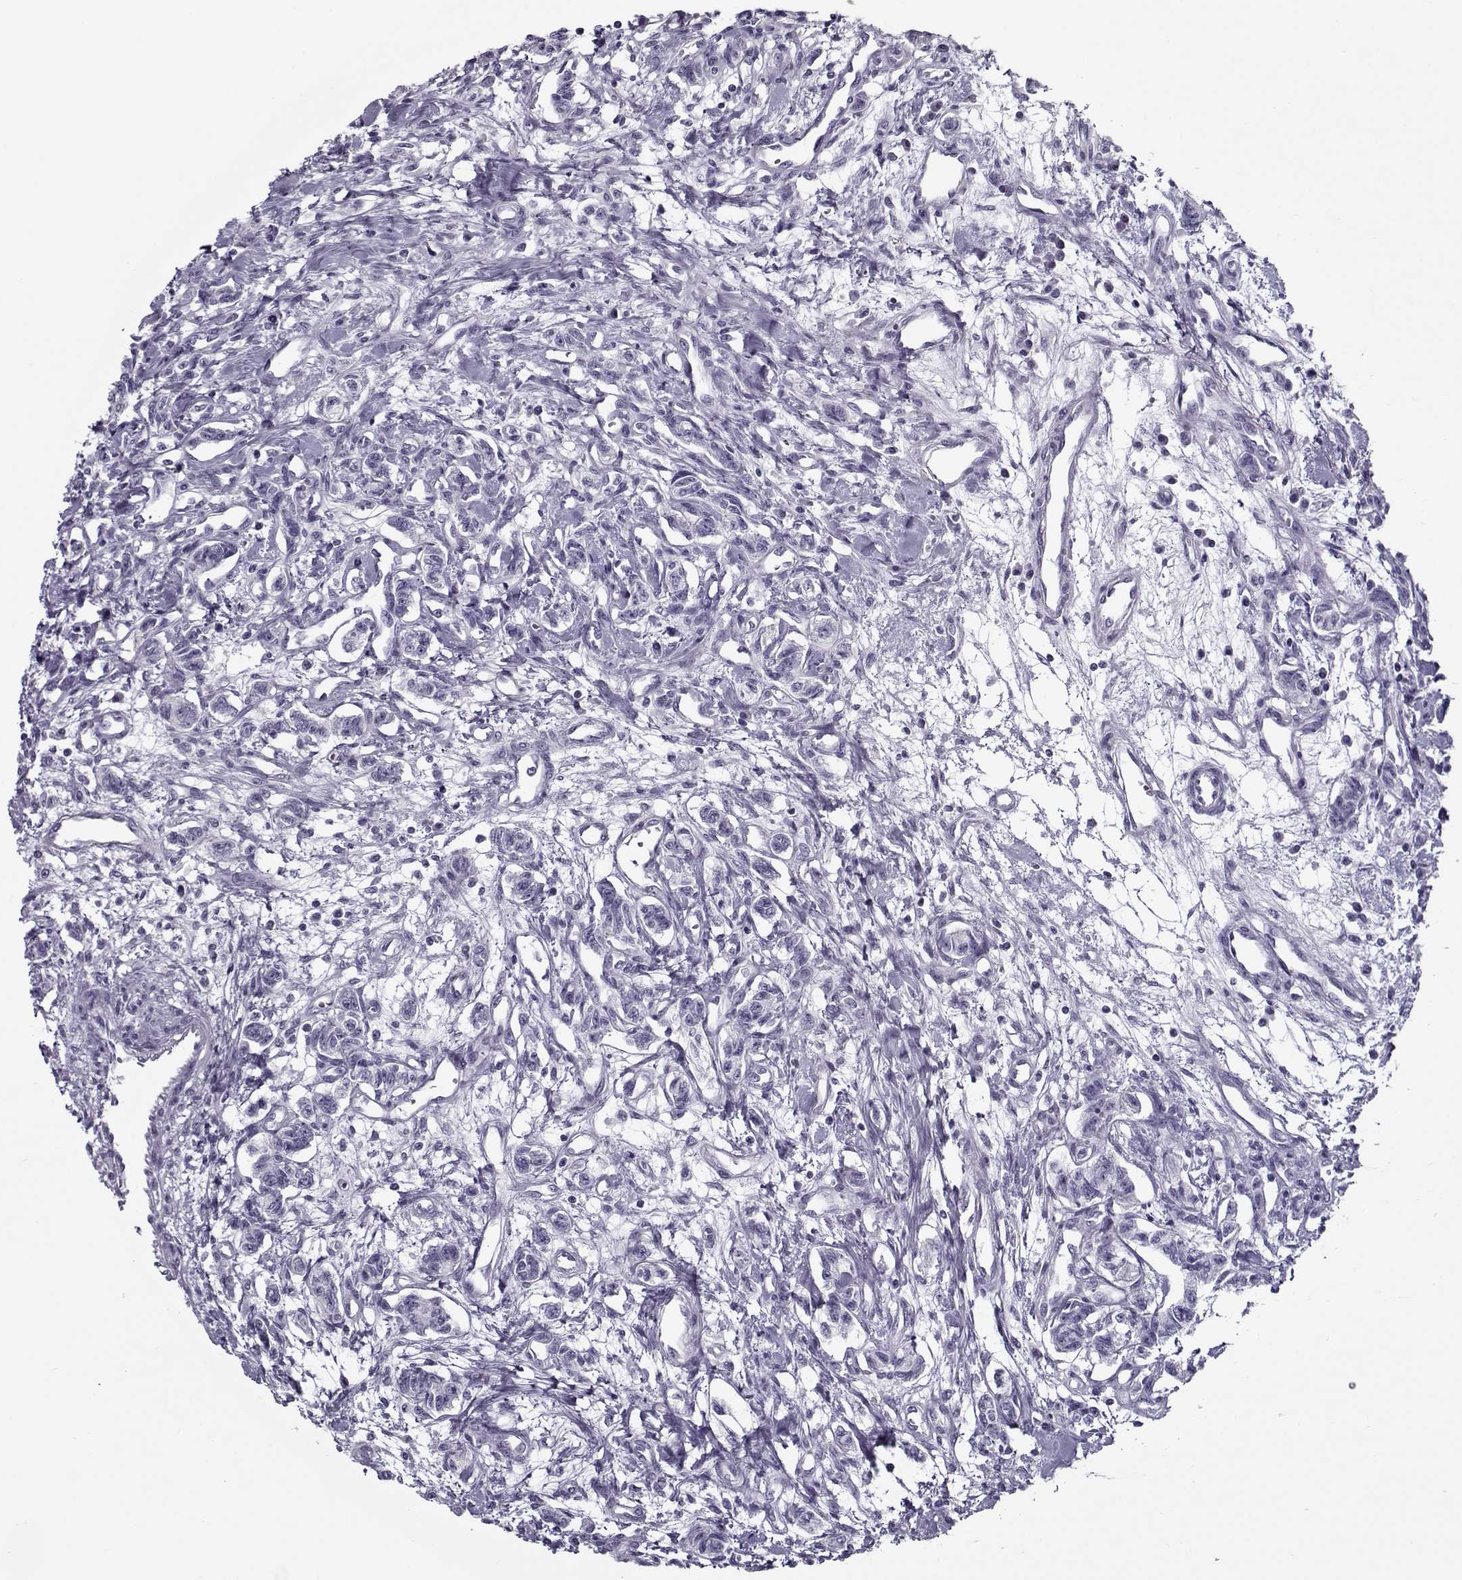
{"staining": {"intensity": "negative", "quantity": "none", "location": "none"}, "tissue": "carcinoid", "cell_type": "Tumor cells", "image_type": "cancer", "snomed": [{"axis": "morphology", "description": "Carcinoid, malignant, NOS"}, {"axis": "topography", "description": "Kidney"}], "caption": "The immunohistochemistry micrograph has no significant staining in tumor cells of carcinoid tissue.", "gene": "GAGE2A", "patient": {"sex": "female", "age": 41}}